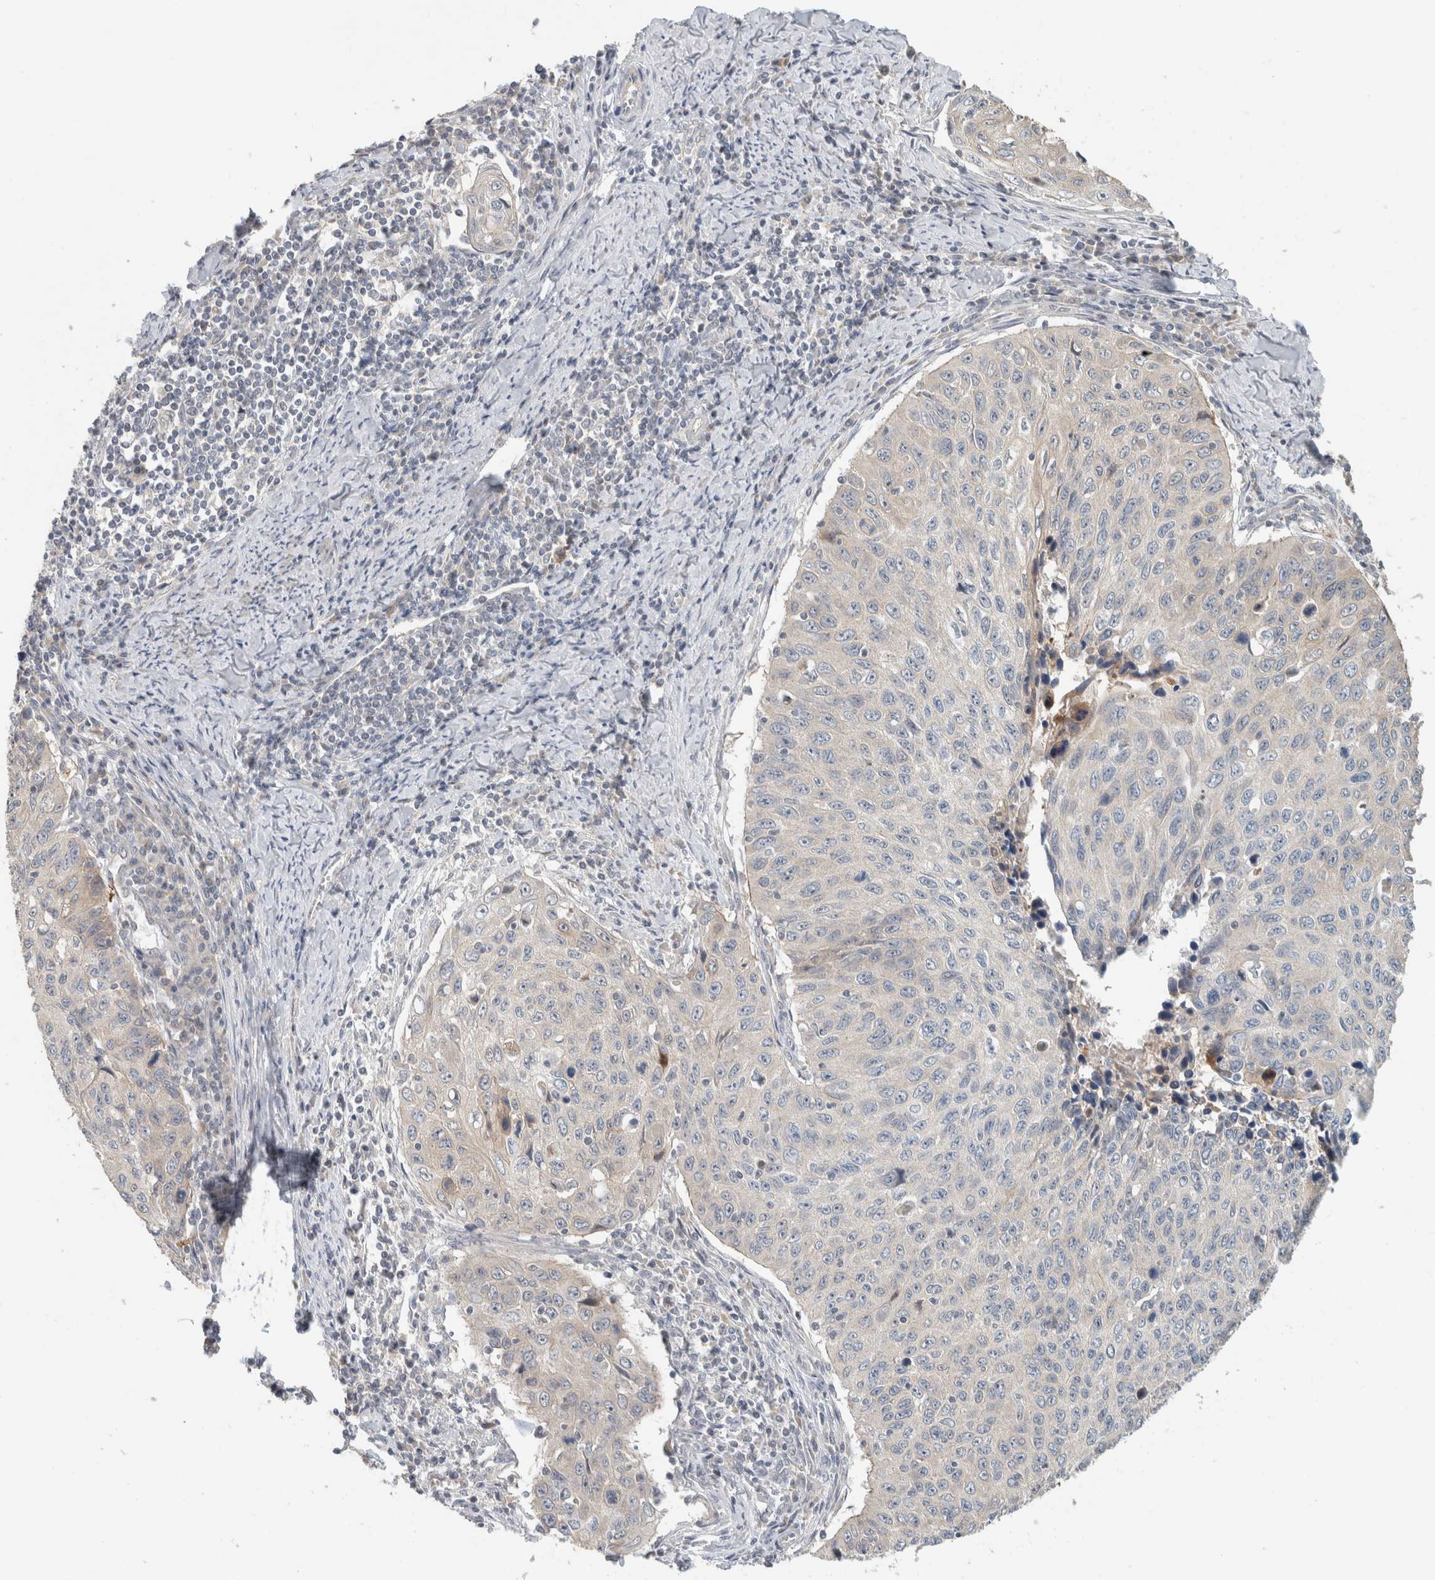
{"staining": {"intensity": "negative", "quantity": "none", "location": "none"}, "tissue": "cervical cancer", "cell_type": "Tumor cells", "image_type": "cancer", "snomed": [{"axis": "morphology", "description": "Squamous cell carcinoma, NOS"}, {"axis": "topography", "description": "Cervix"}], "caption": "An immunohistochemistry photomicrograph of squamous cell carcinoma (cervical) is shown. There is no staining in tumor cells of squamous cell carcinoma (cervical). The staining was performed using DAB (3,3'-diaminobenzidine) to visualize the protein expression in brown, while the nuclei were stained in blue with hematoxylin (Magnification: 20x).", "gene": "ERCC6L2", "patient": {"sex": "female", "age": 53}}